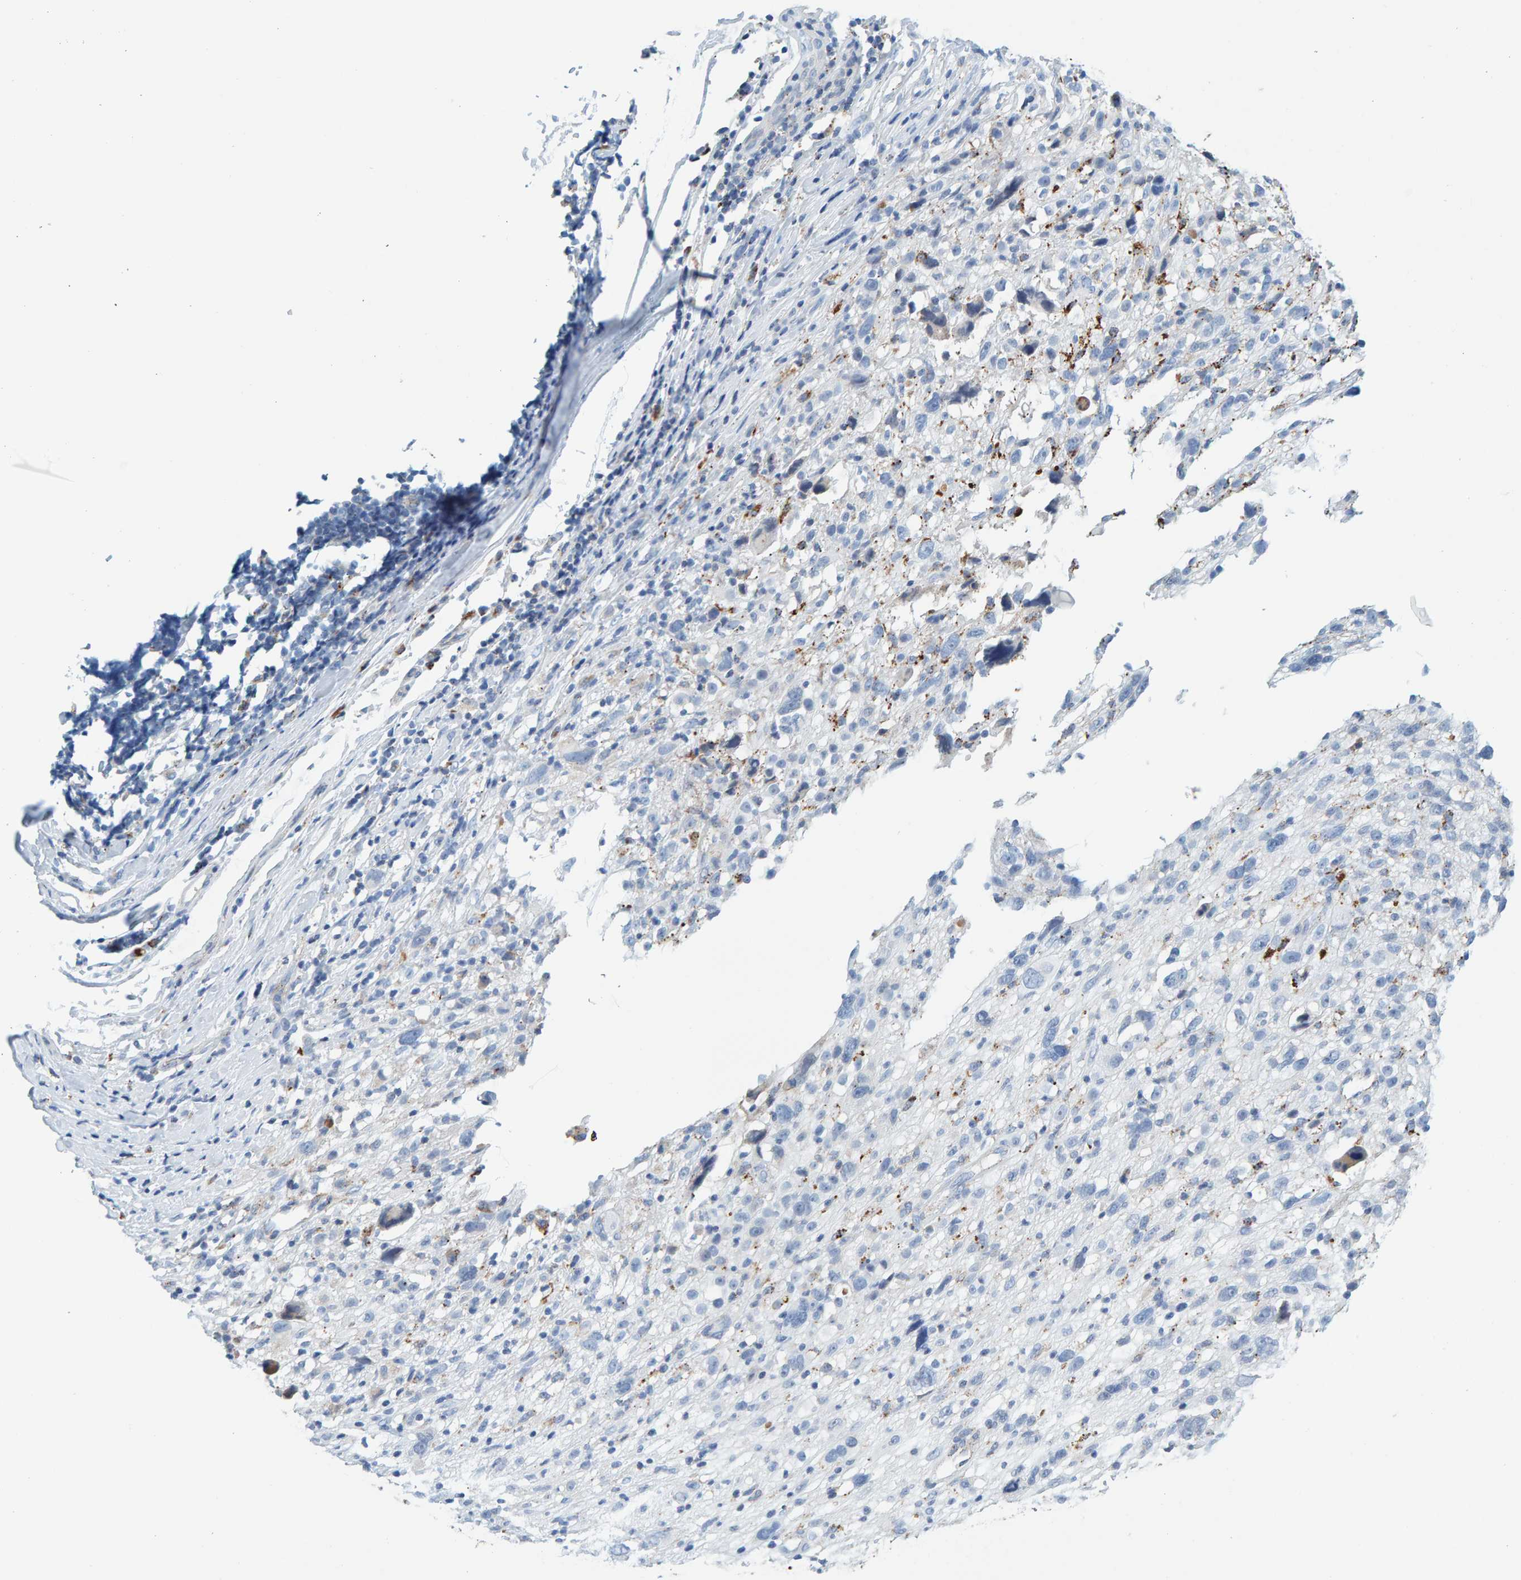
{"staining": {"intensity": "negative", "quantity": "none", "location": "none"}, "tissue": "melanoma", "cell_type": "Tumor cells", "image_type": "cancer", "snomed": [{"axis": "morphology", "description": "Malignant melanoma, NOS"}, {"axis": "topography", "description": "Skin"}], "caption": "Histopathology image shows no significant protein positivity in tumor cells of melanoma.", "gene": "BIN3", "patient": {"sex": "female", "age": 55}}